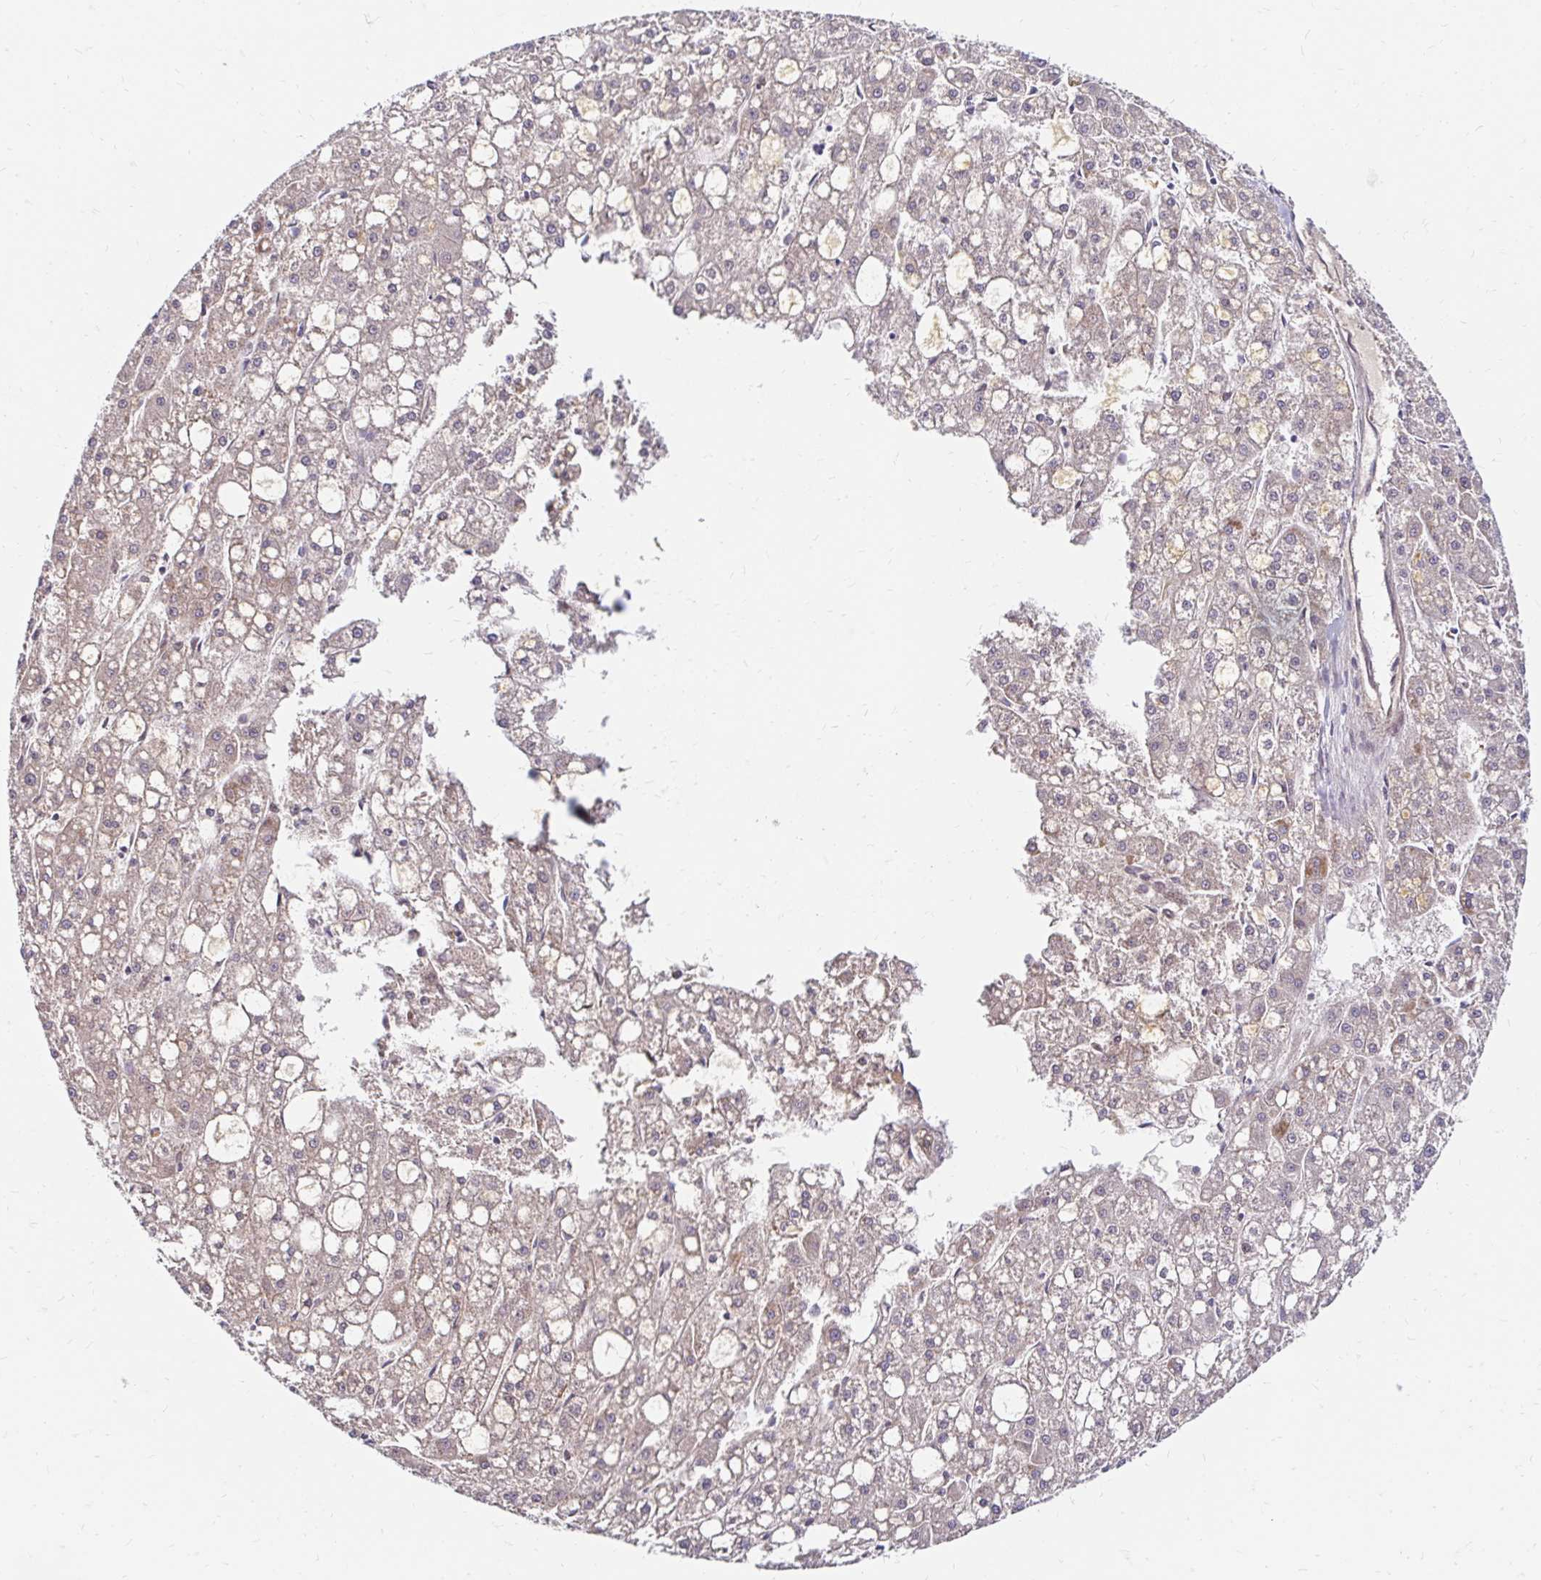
{"staining": {"intensity": "negative", "quantity": "none", "location": "none"}, "tissue": "liver cancer", "cell_type": "Tumor cells", "image_type": "cancer", "snomed": [{"axis": "morphology", "description": "Carcinoma, Hepatocellular, NOS"}, {"axis": "topography", "description": "Liver"}], "caption": "A histopathology image of liver hepatocellular carcinoma stained for a protein shows no brown staining in tumor cells.", "gene": "GUCY1A1", "patient": {"sex": "male", "age": 67}}